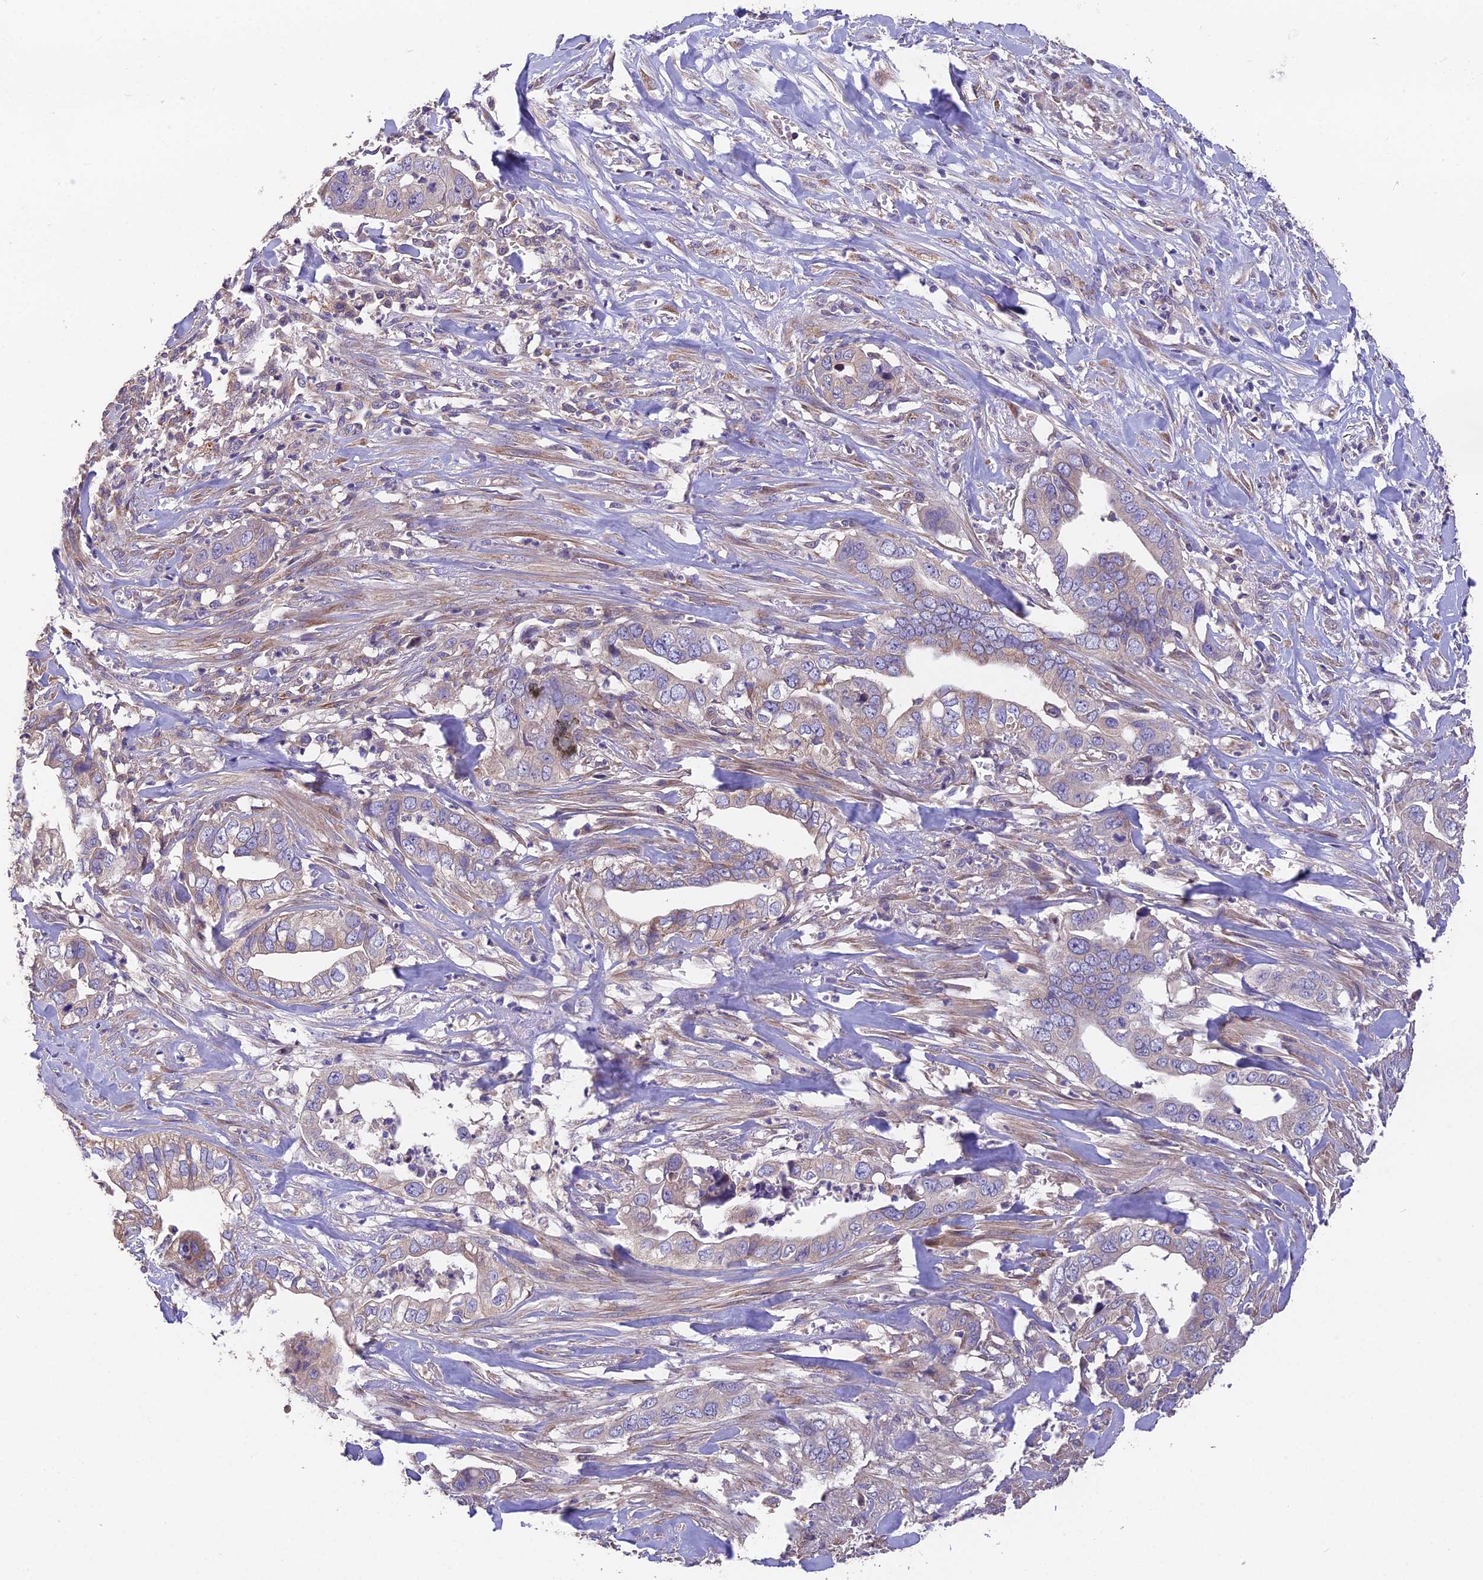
{"staining": {"intensity": "weak", "quantity": "<25%", "location": "cytoplasmic/membranous"}, "tissue": "liver cancer", "cell_type": "Tumor cells", "image_type": "cancer", "snomed": [{"axis": "morphology", "description": "Cholangiocarcinoma"}, {"axis": "topography", "description": "Liver"}], "caption": "This is an immunohistochemistry image of human cholangiocarcinoma (liver). There is no positivity in tumor cells.", "gene": "BLOC1S4", "patient": {"sex": "female", "age": 79}}